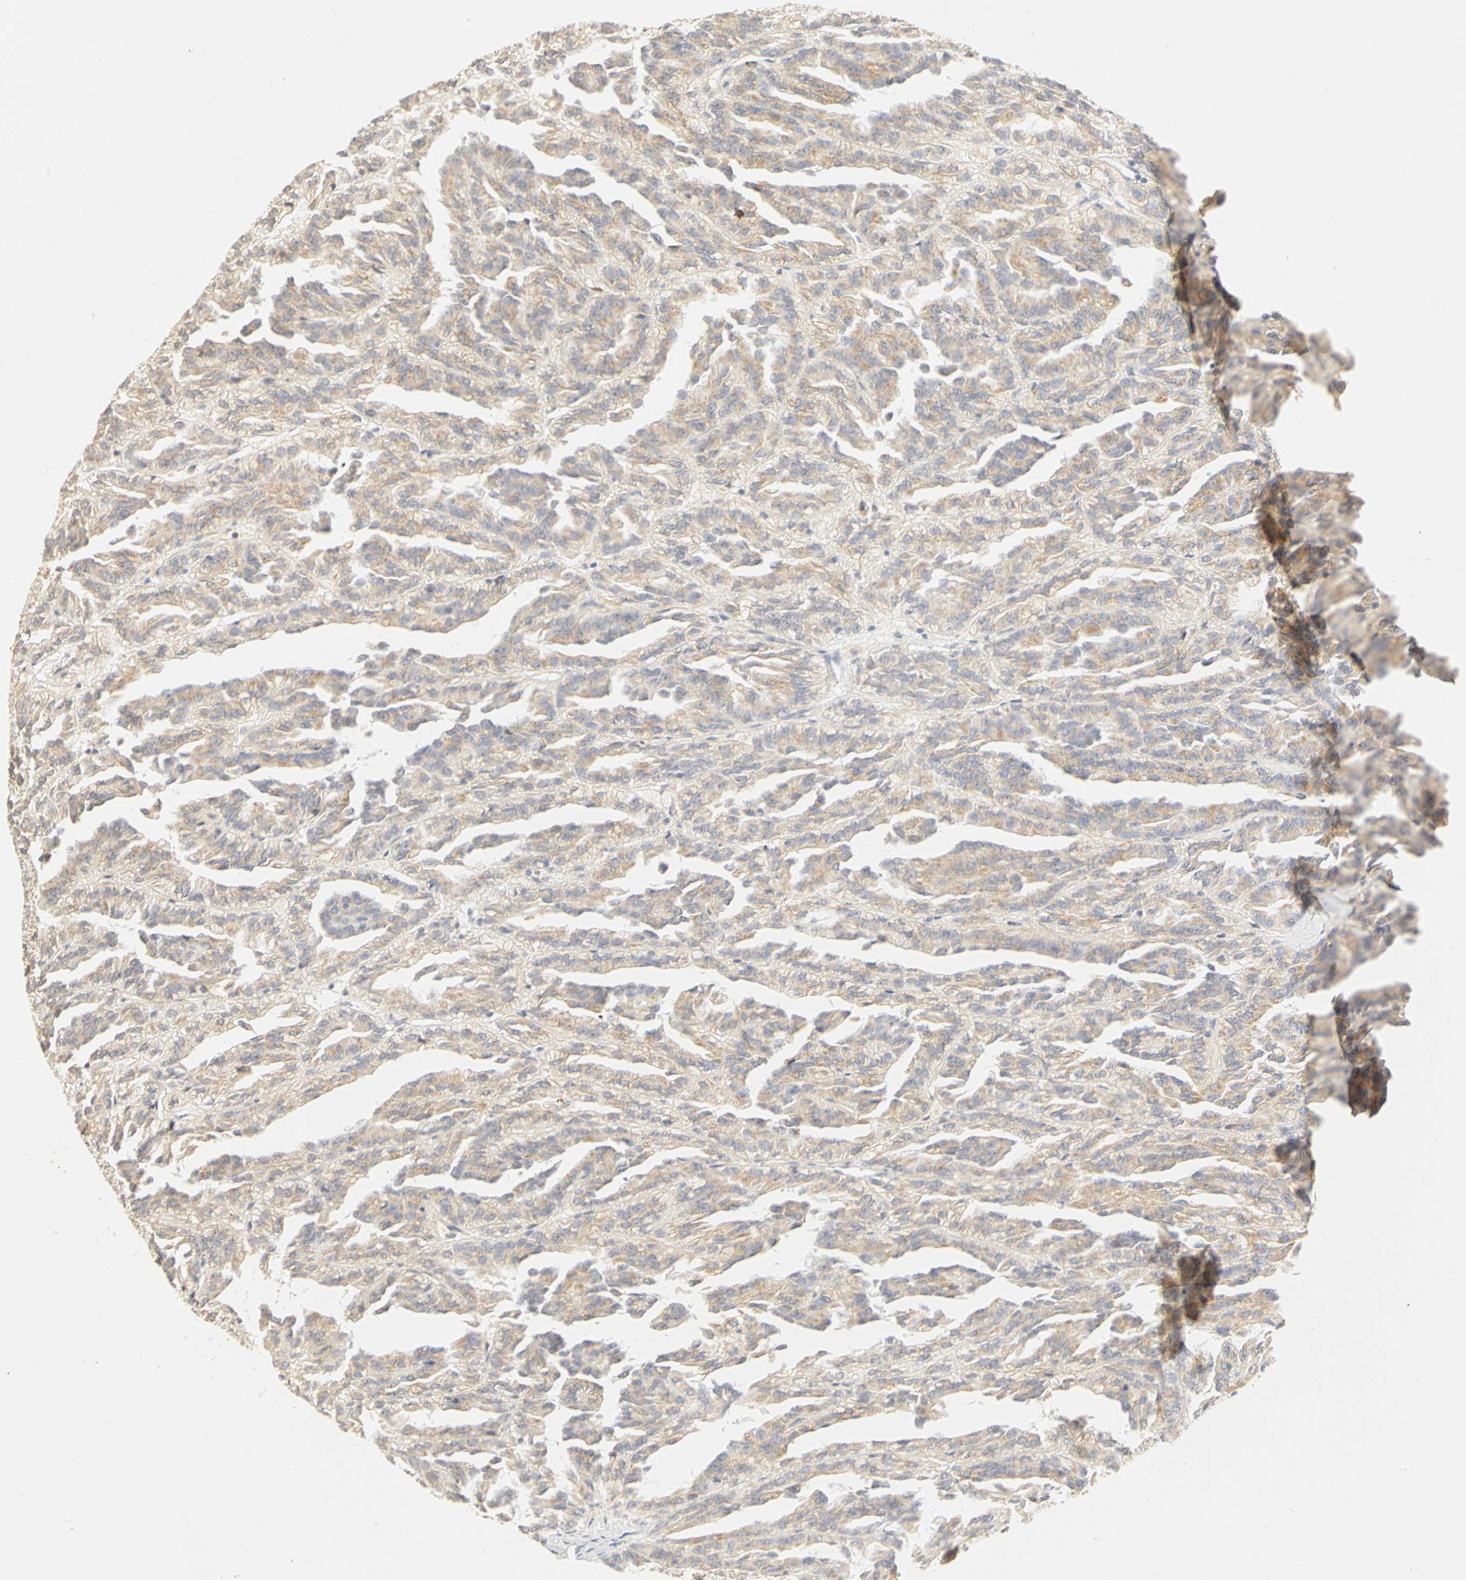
{"staining": {"intensity": "moderate", "quantity": ">75%", "location": "cytoplasmic/membranous"}, "tissue": "renal cancer", "cell_type": "Tumor cells", "image_type": "cancer", "snomed": [{"axis": "morphology", "description": "Adenocarcinoma, NOS"}, {"axis": "topography", "description": "Kidney"}], "caption": "About >75% of tumor cells in renal cancer (adenocarcinoma) demonstrate moderate cytoplasmic/membranous protein positivity as visualized by brown immunohistochemical staining.", "gene": "GNRH2", "patient": {"sex": "male", "age": 46}}